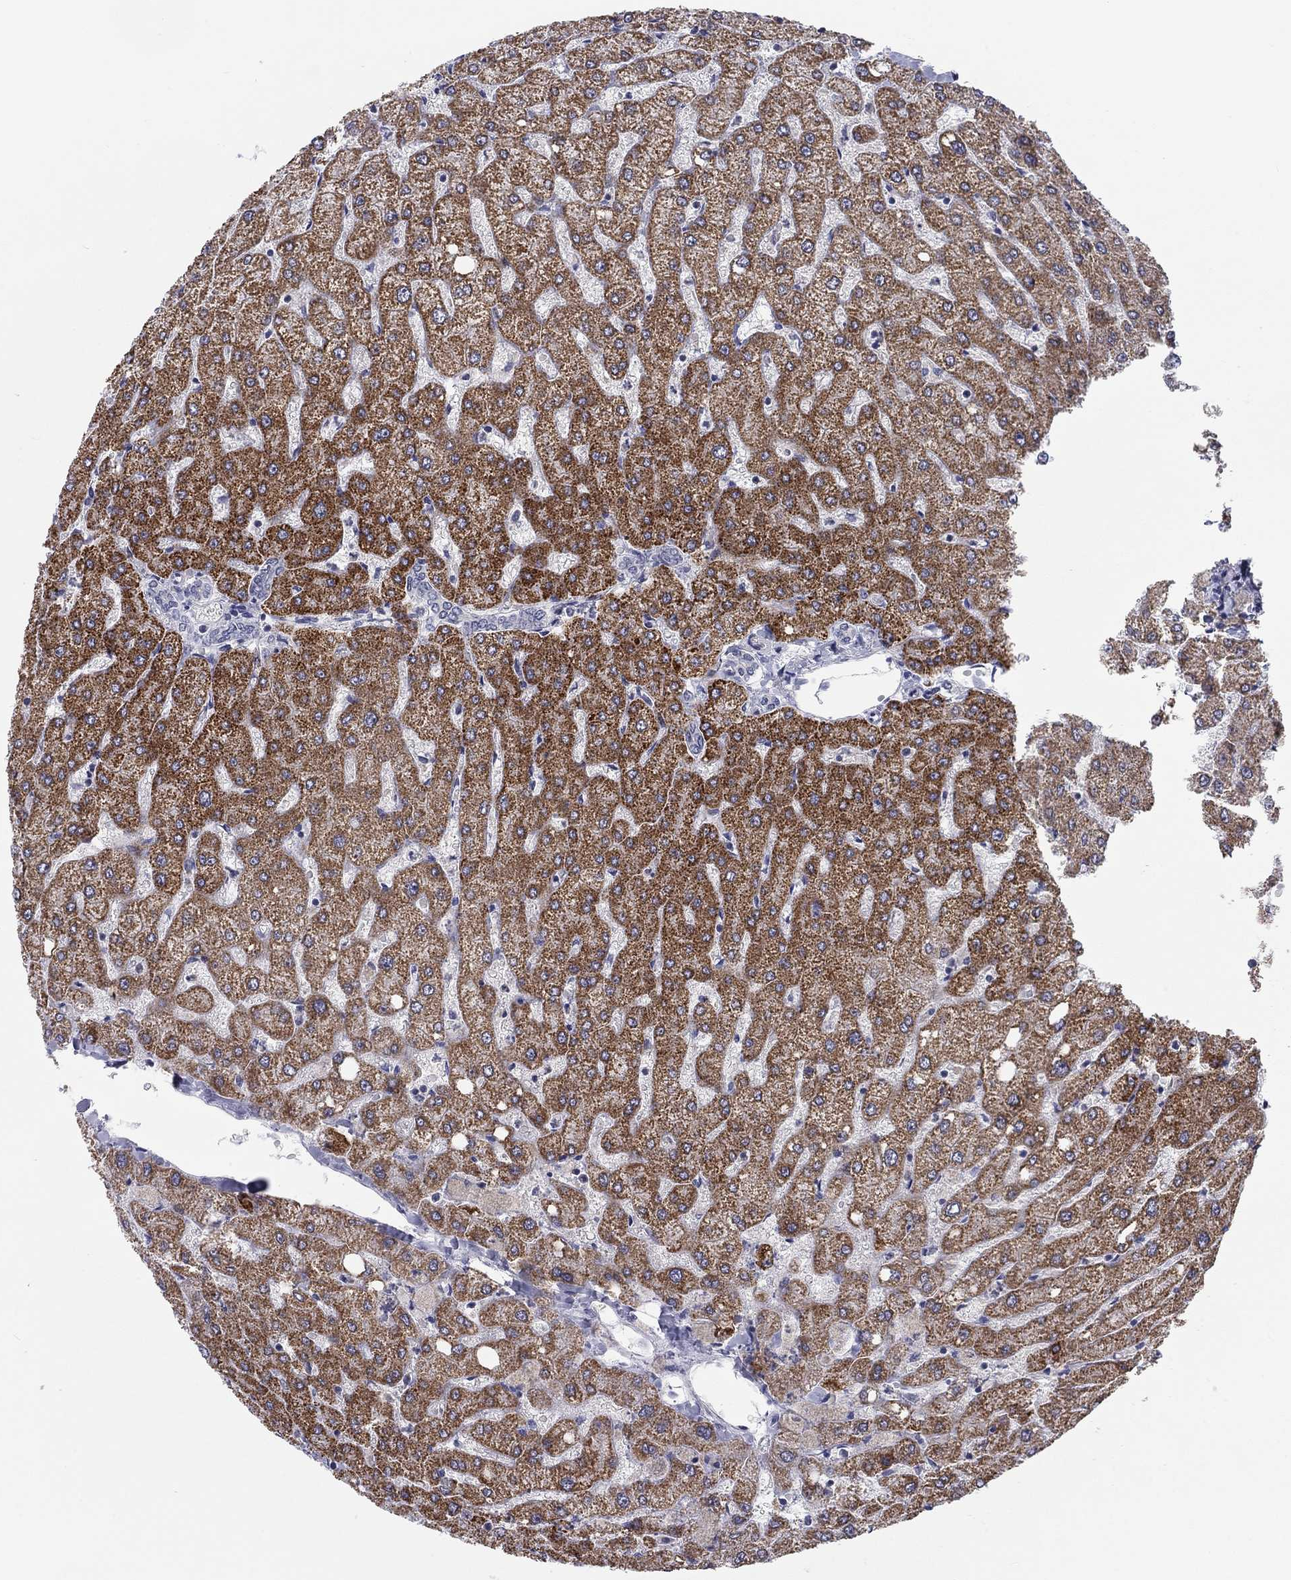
{"staining": {"intensity": "negative", "quantity": "none", "location": "none"}, "tissue": "liver", "cell_type": "Cholangiocytes", "image_type": "normal", "snomed": [{"axis": "morphology", "description": "Normal tissue, NOS"}, {"axis": "topography", "description": "Liver"}], "caption": "A high-resolution image shows IHC staining of normal liver, which displays no significant expression in cholangiocytes.", "gene": "CACNA1A", "patient": {"sex": "female", "age": 54}}